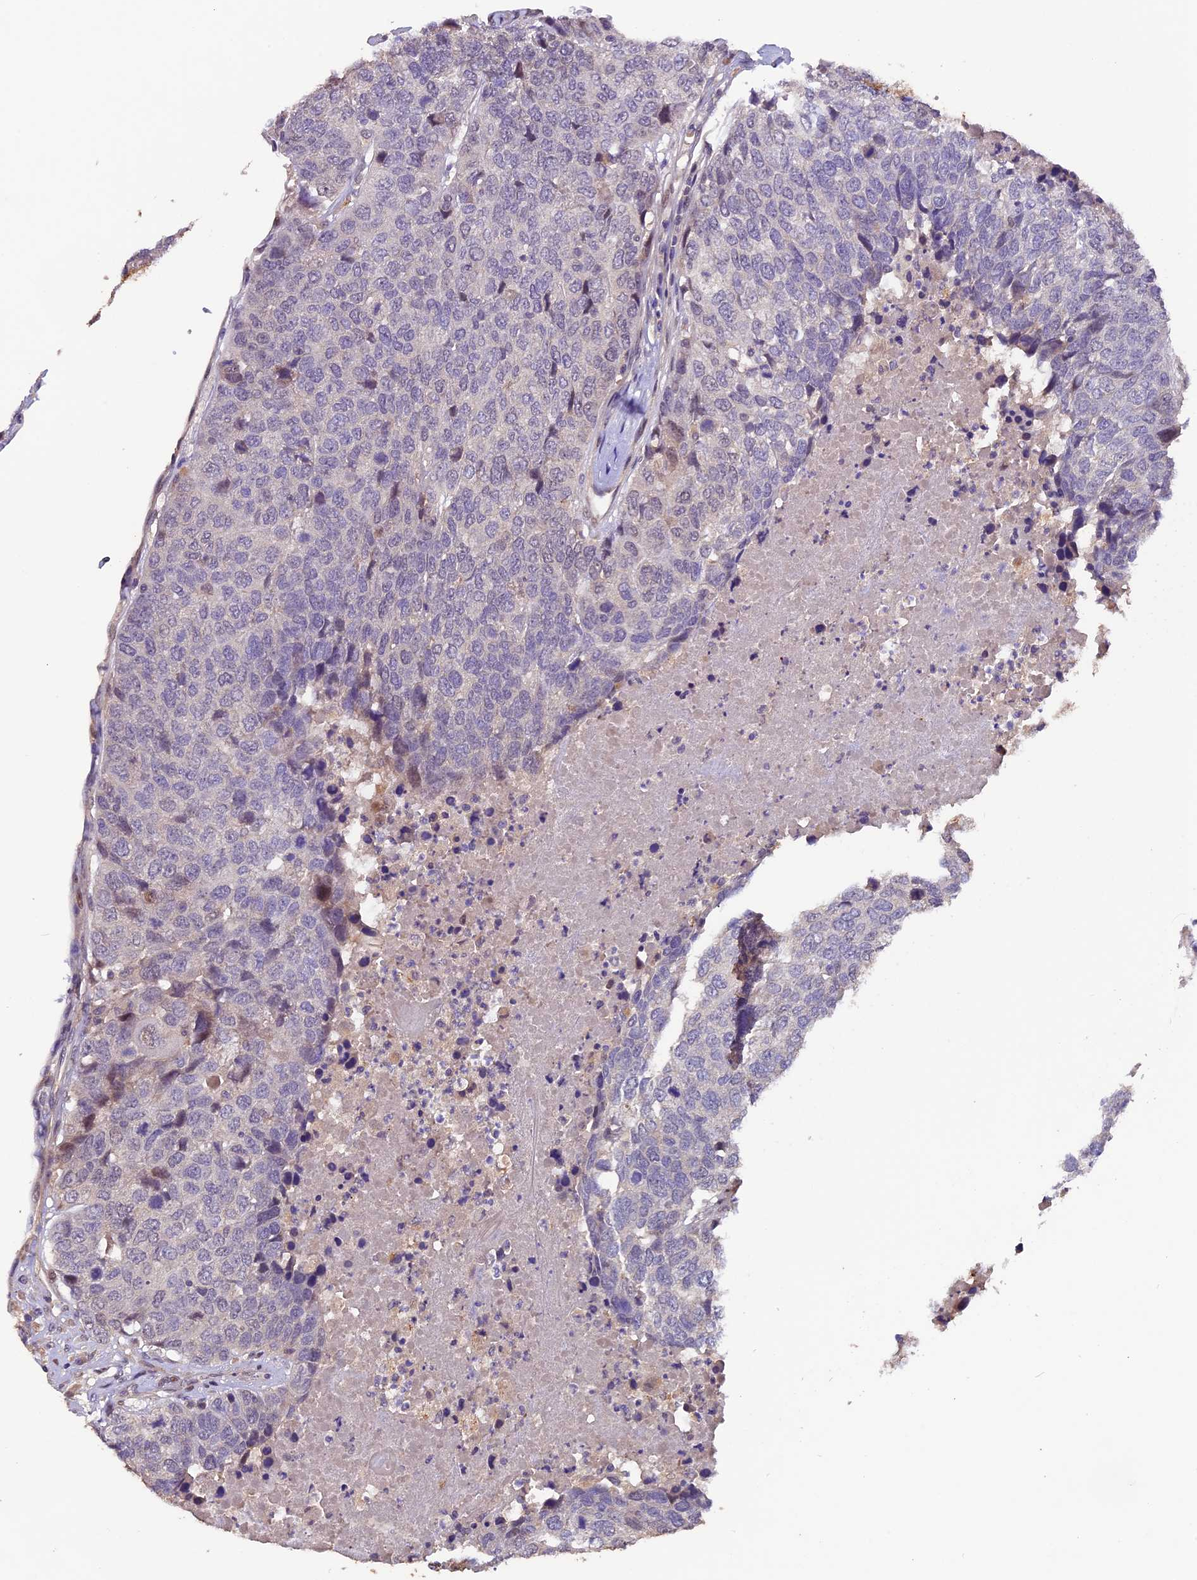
{"staining": {"intensity": "negative", "quantity": "none", "location": "none"}, "tissue": "head and neck cancer", "cell_type": "Tumor cells", "image_type": "cancer", "snomed": [{"axis": "morphology", "description": "Squamous cell carcinoma, NOS"}, {"axis": "topography", "description": "Head-Neck"}], "caption": "Tumor cells show no significant staining in head and neck cancer (squamous cell carcinoma).", "gene": "NCK2", "patient": {"sex": "male", "age": 66}}